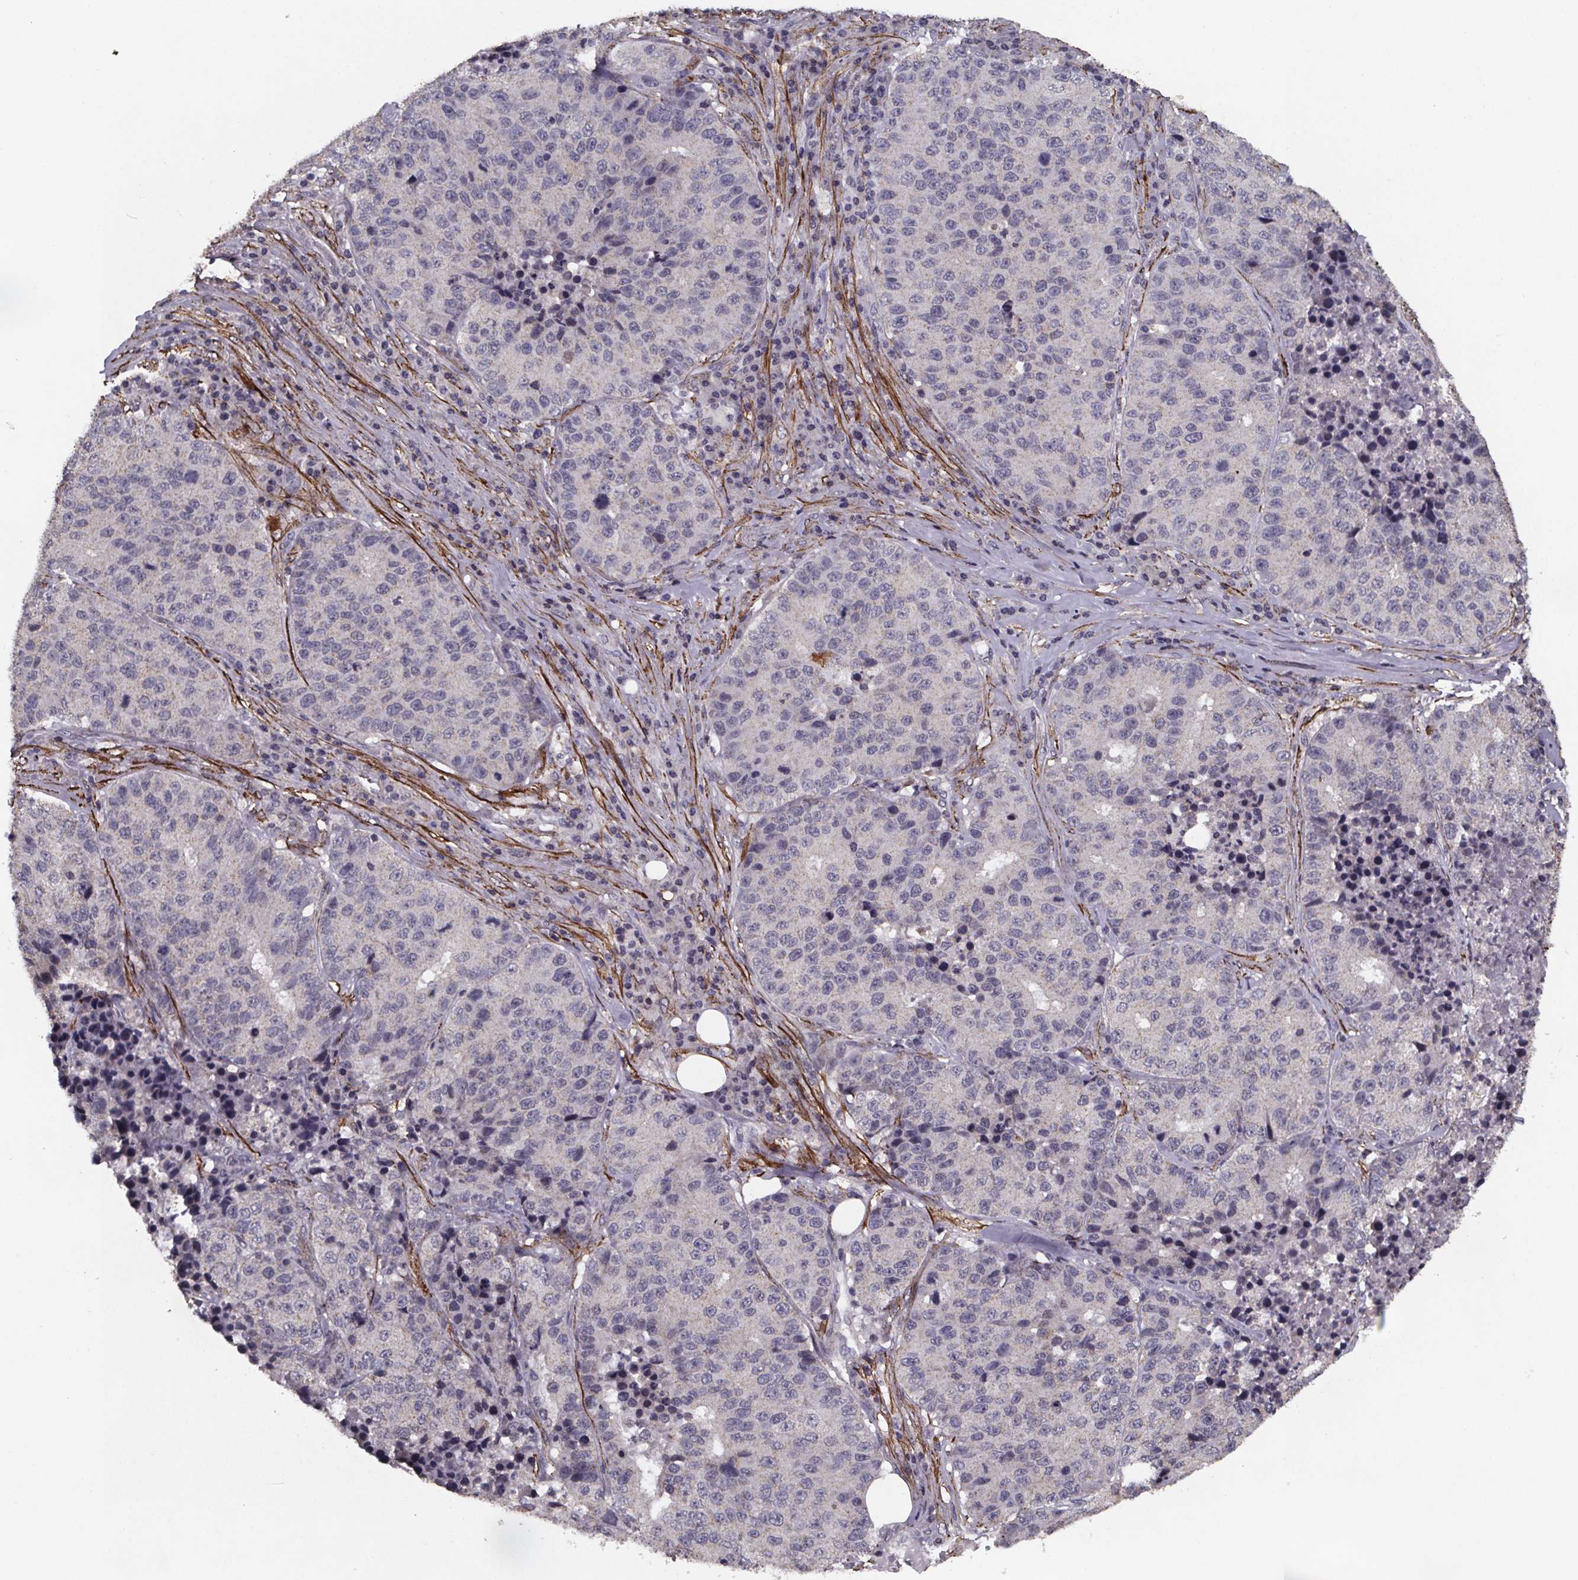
{"staining": {"intensity": "negative", "quantity": "none", "location": "none"}, "tissue": "stomach cancer", "cell_type": "Tumor cells", "image_type": "cancer", "snomed": [{"axis": "morphology", "description": "Adenocarcinoma, NOS"}, {"axis": "topography", "description": "Stomach"}], "caption": "This is an immunohistochemistry photomicrograph of human stomach adenocarcinoma. There is no staining in tumor cells.", "gene": "PALLD", "patient": {"sex": "male", "age": 71}}